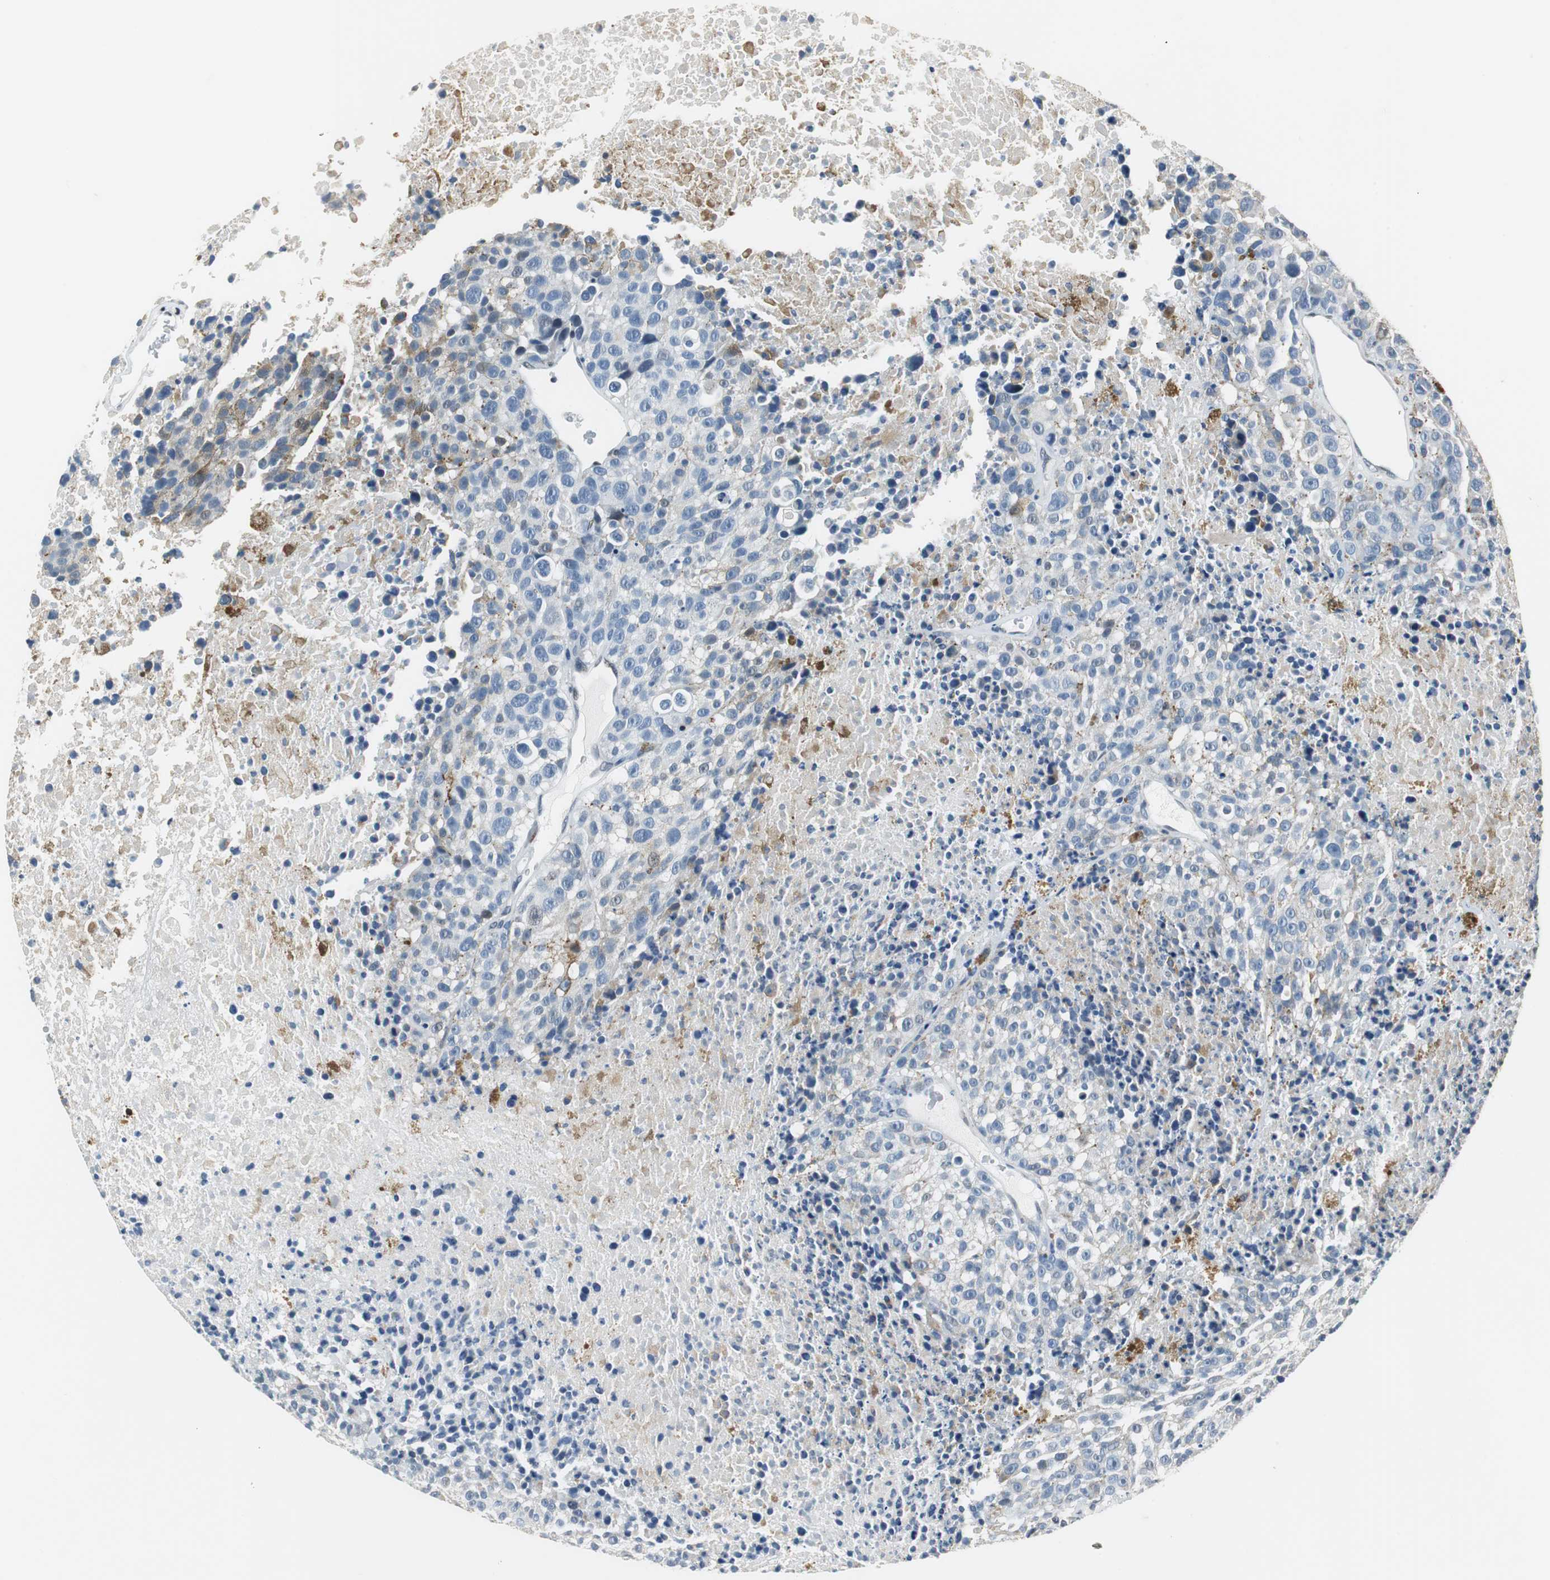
{"staining": {"intensity": "moderate", "quantity": "<25%", "location": "cytoplasmic/membranous"}, "tissue": "melanoma", "cell_type": "Tumor cells", "image_type": "cancer", "snomed": [{"axis": "morphology", "description": "Malignant melanoma, Metastatic site"}, {"axis": "topography", "description": "Cerebral cortex"}], "caption": "Protein staining shows moderate cytoplasmic/membranous positivity in about <25% of tumor cells in melanoma.", "gene": "HCFC2", "patient": {"sex": "female", "age": 52}}